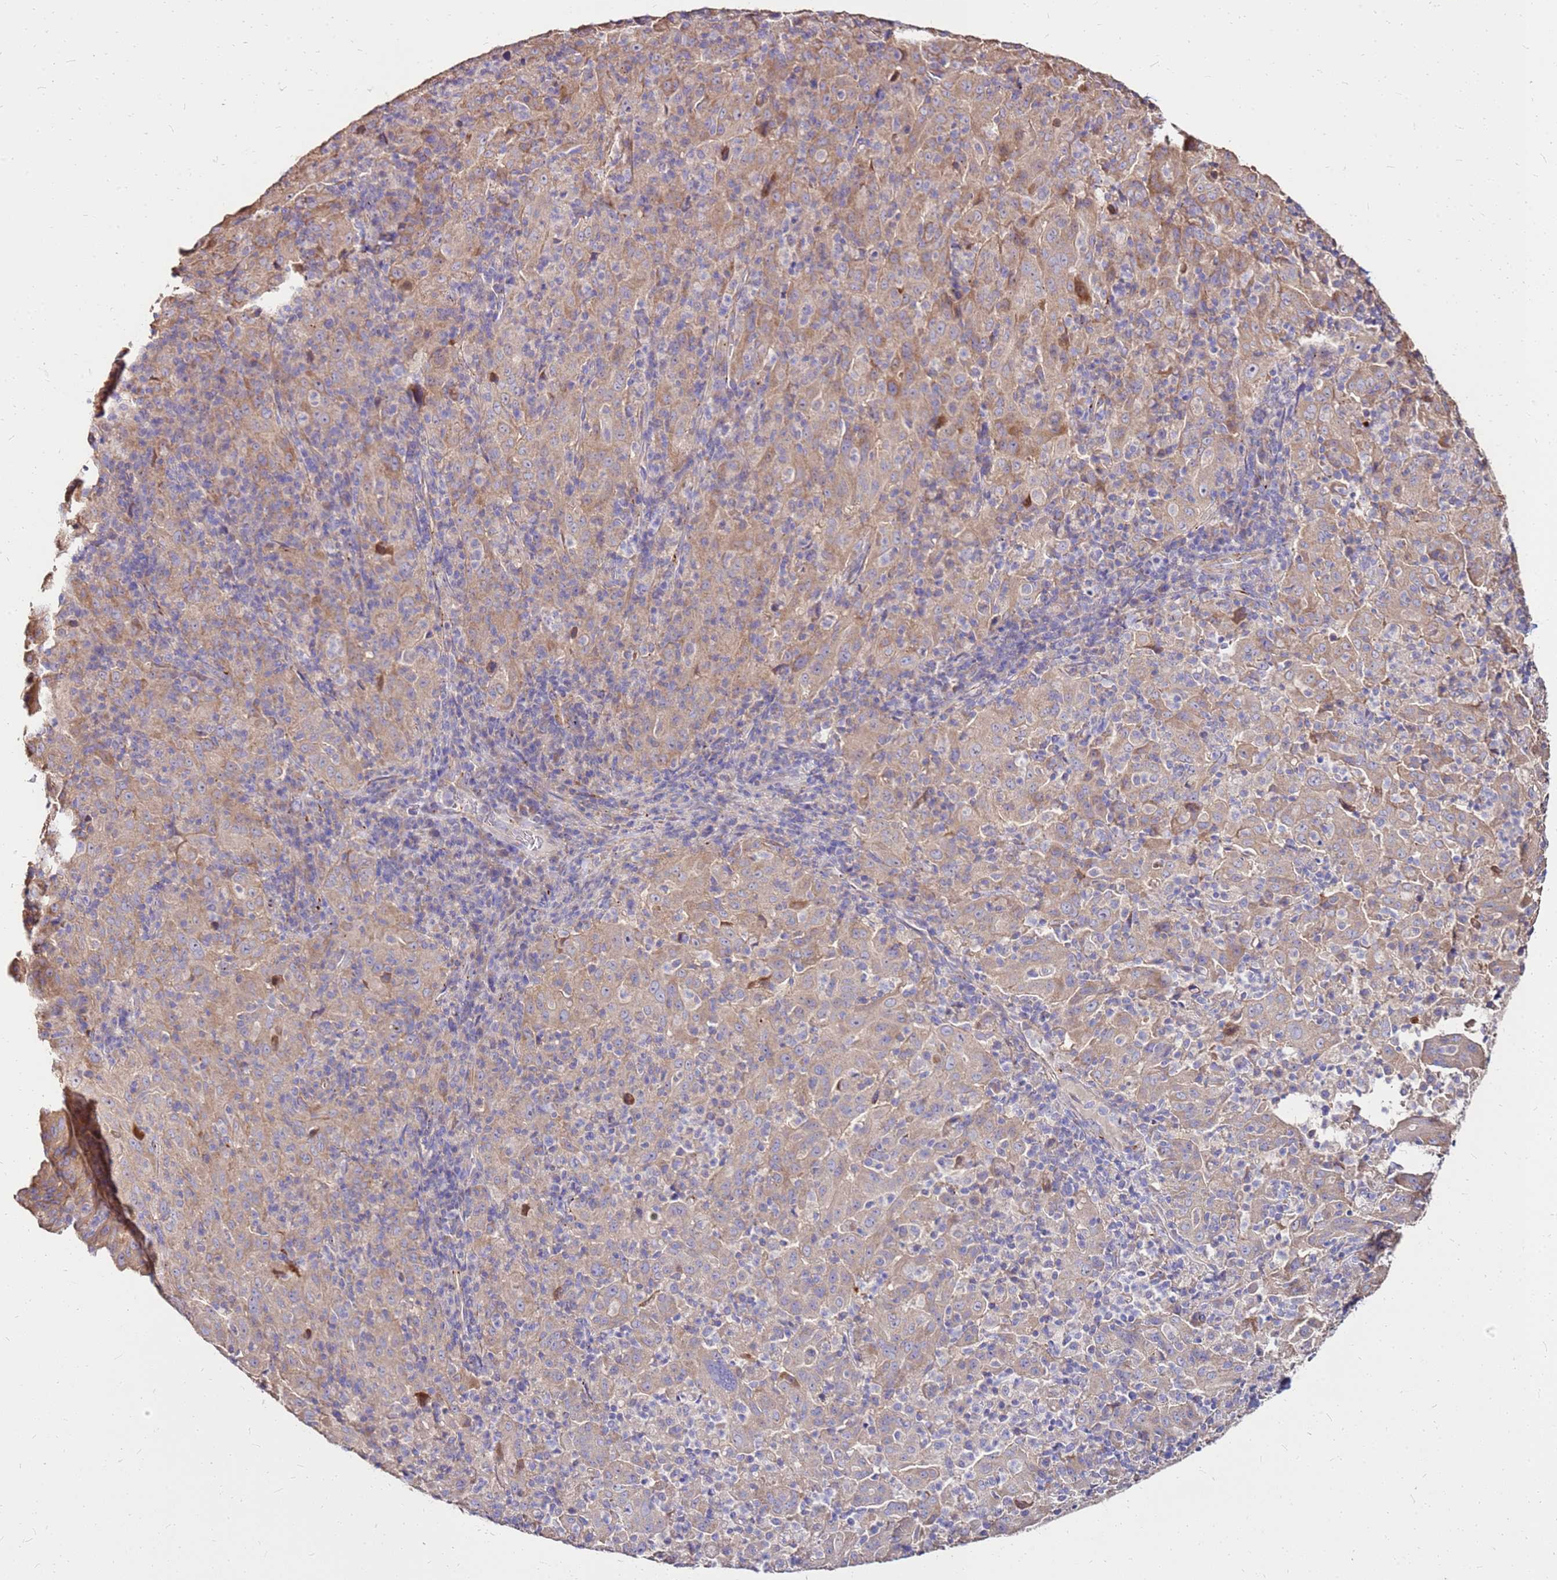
{"staining": {"intensity": "moderate", "quantity": "25%-75%", "location": "cytoplasmic/membranous"}, "tissue": "pancreatic cancer", "cell_type": "Tumor cells", "image_type": "cancer", "snomed": [{"axis": "morphology", "description": "Adenocarcinoma, NOS"}, {"axis": "topography", "description": "Pancreas"}], "caption": "Protein staining of pancreatic adenocarcinoma tissue demonstrates moderate cytoplasmic/membranous staining in approximately 25%-75% of tumor cells.", "gene": "EXD3", "patient": {"sex": "male", "age": 63}}